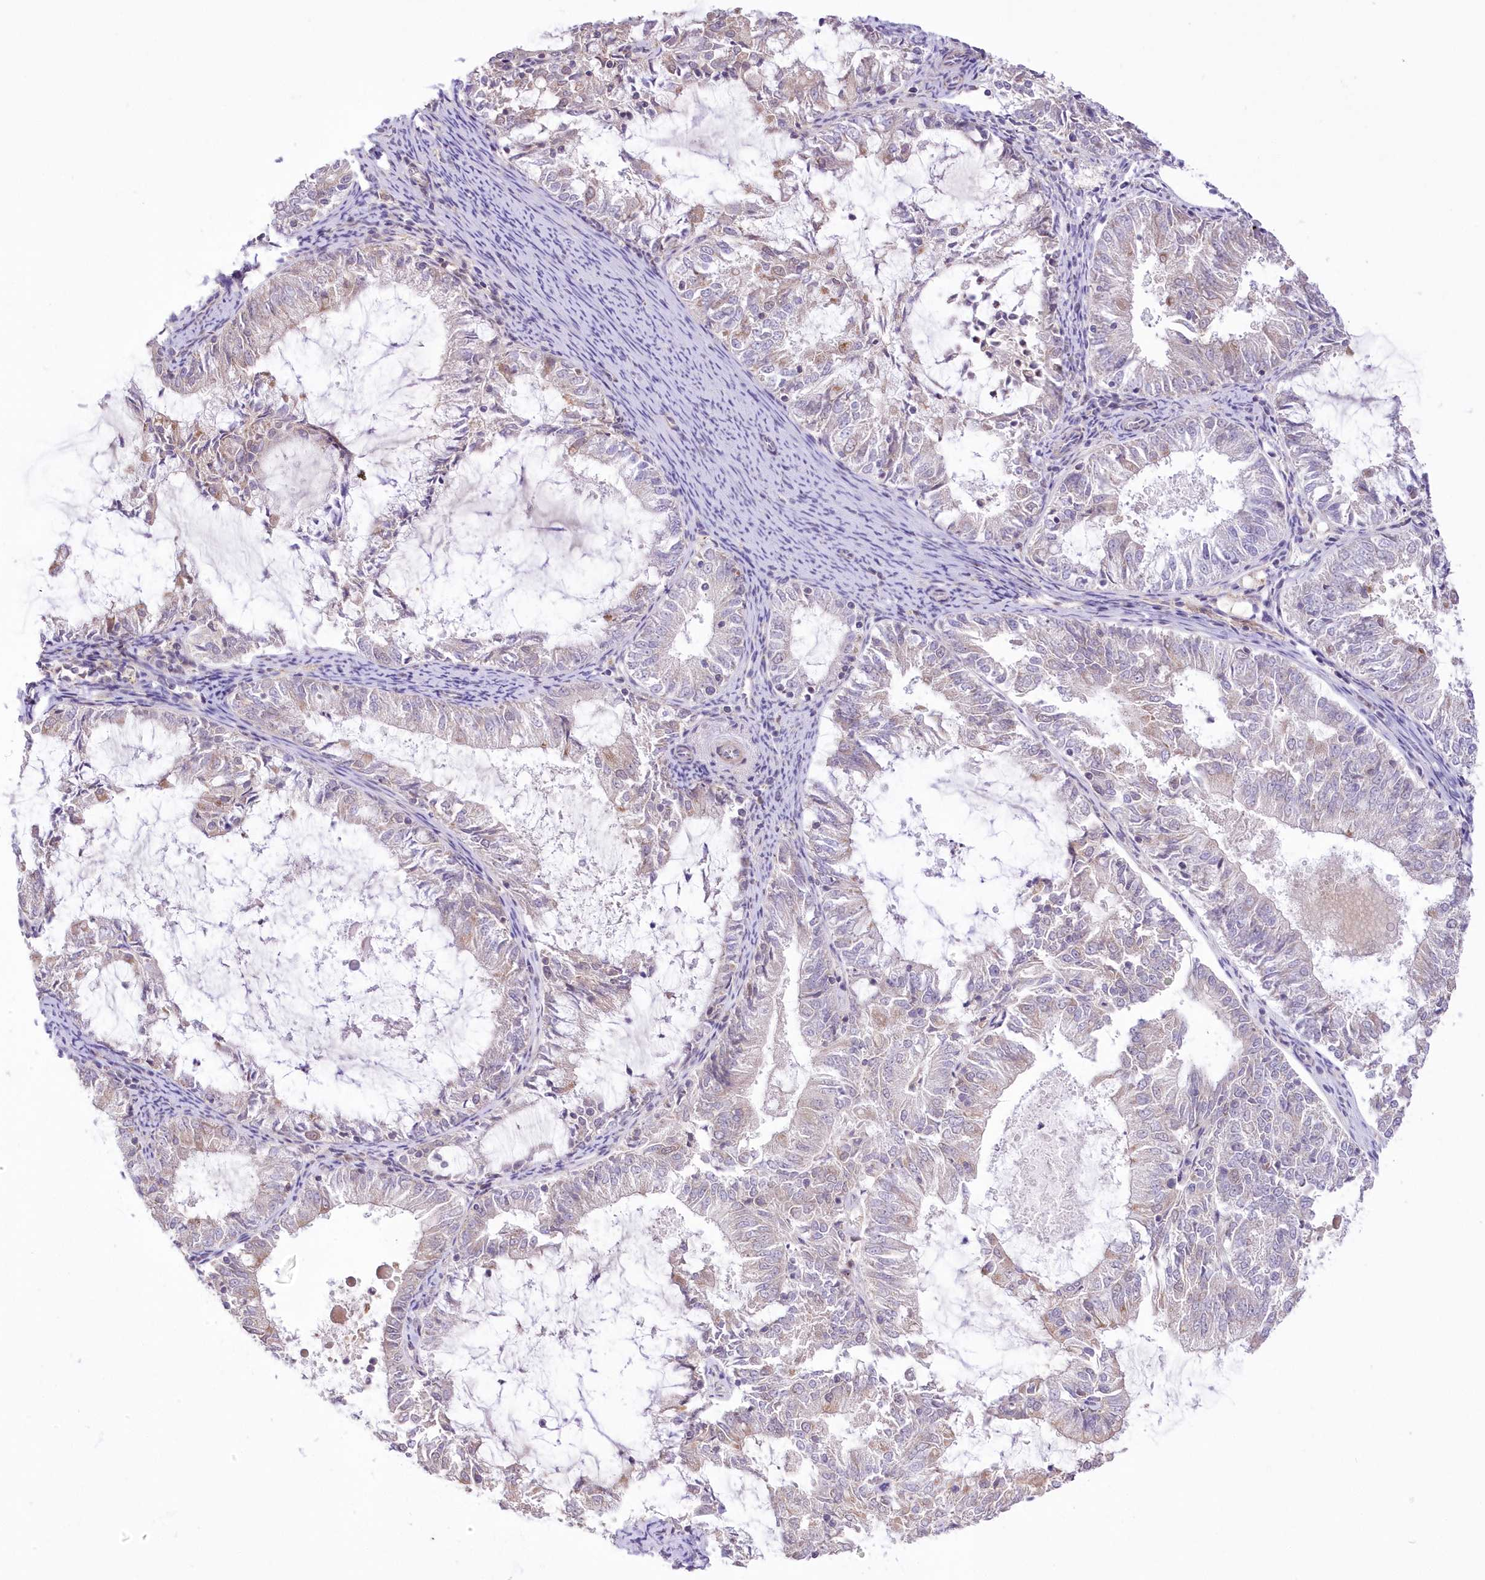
{"staining": {"intensity": "weak", "quantity": "<25%", "location": "cytoplasmic/membranous"}, "tissue": "endometrial cancer", "cell_type": "Tumor cells", "image_type": "cancer", "snomed": [{"axis": "morphology", "description": "Adenocarcinoma, NOS"}, {"axis": "topography", "description": "Endometrium"}], "caption": "Tumor cells show no significant protein expression in endometrial cancer (adenocarcinoma).", "gene": "FAM241B", "patient": {"sex": "female", "age": 57}}